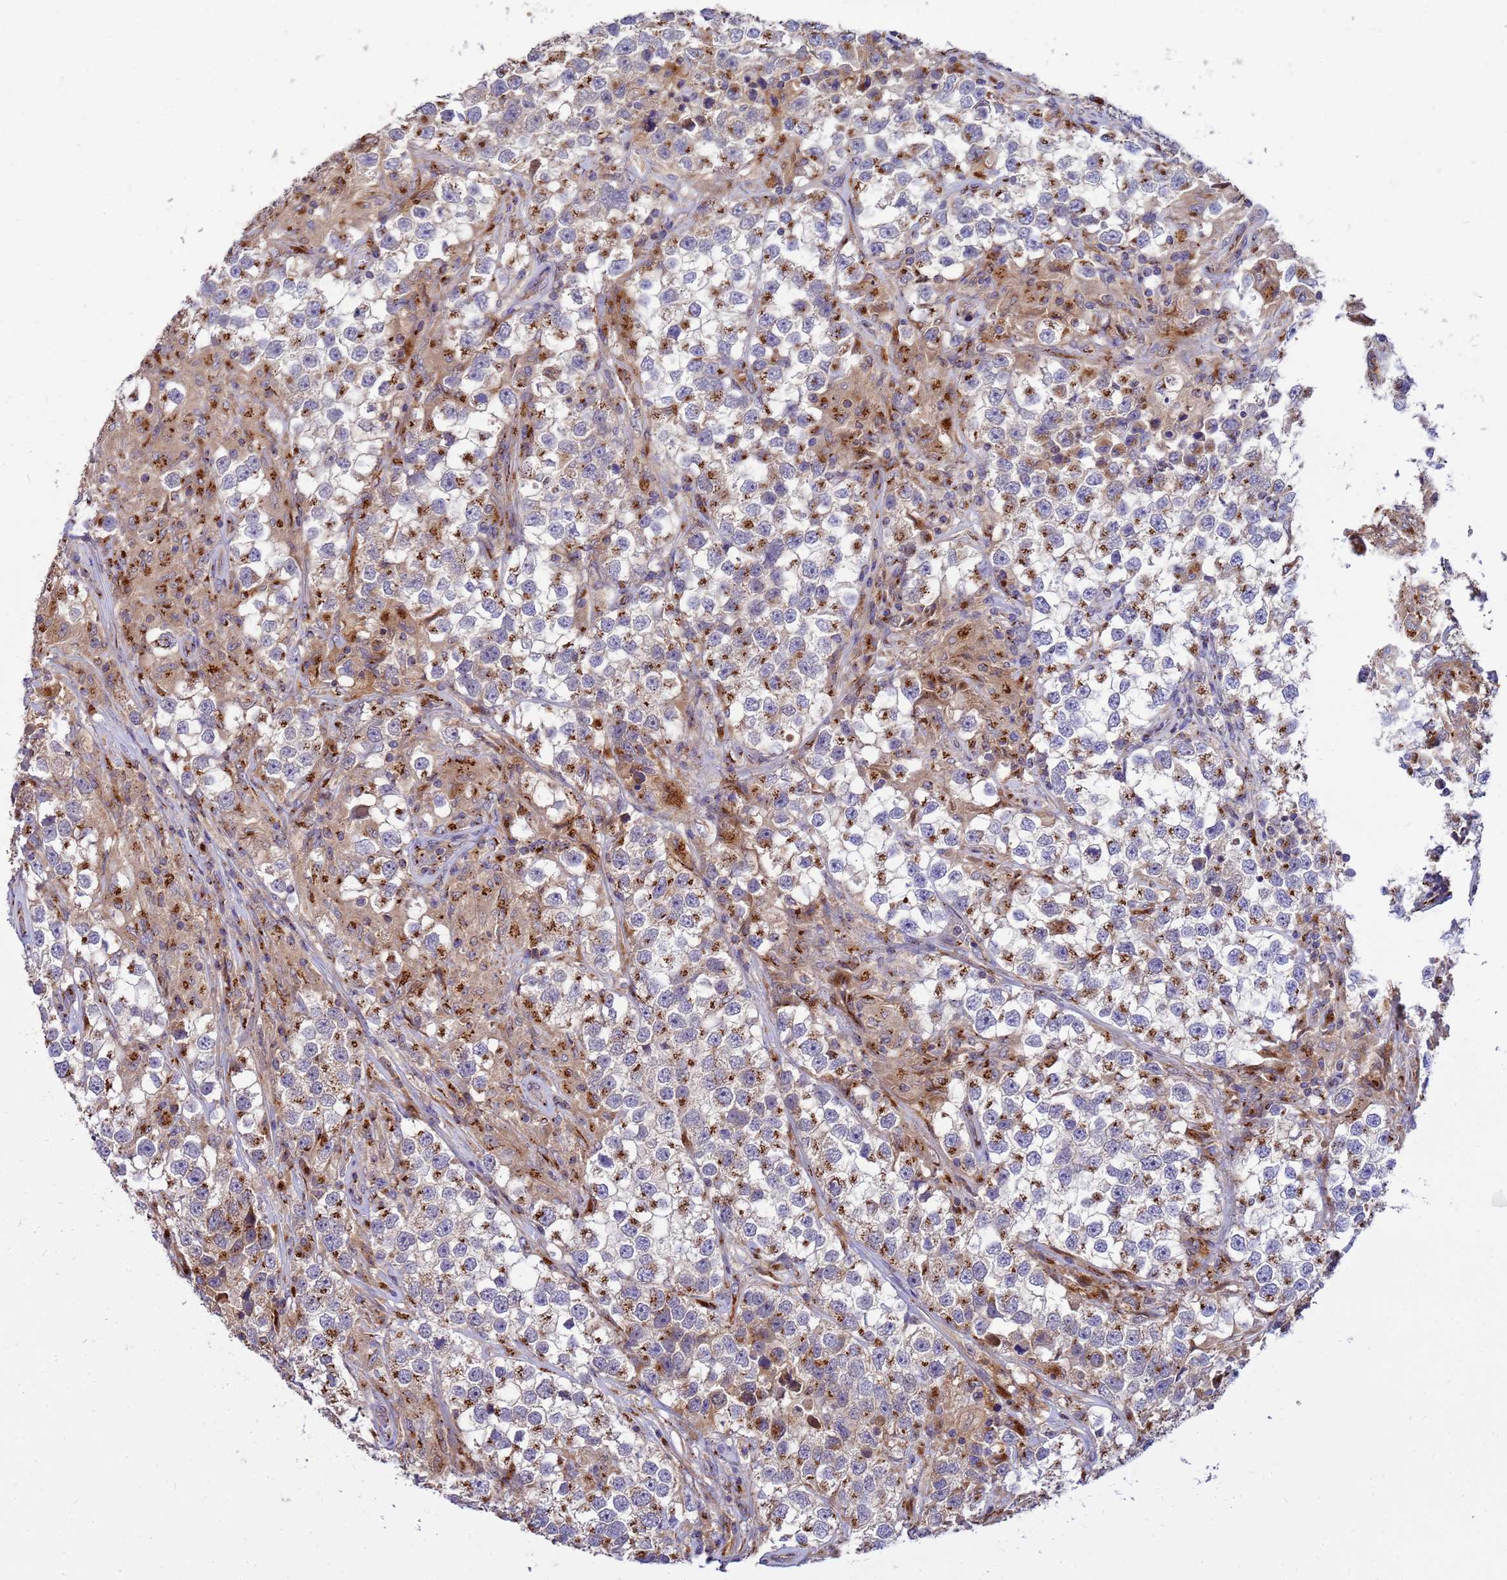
{"staining": {"intensity": "moderate", "quantity": "25%-75%", "location": "cytoplasmic/membranous"}, "tissue": "testis cancer", "cell_type": "Tumor cells", "image_type": "cancer", "snomed": [{"axis": "morphology", "description": "Seminoma, NOS"}, {"axis": "topography", "description": "Testis"}], "caption": "The immunohistochemical stain labels moderate cytoplasmic/membranous expression in tumor cells of testis cancer (seminoma) tissue.", "gene": "HPS3", "patient": {"sex": "male", "age": 46}}